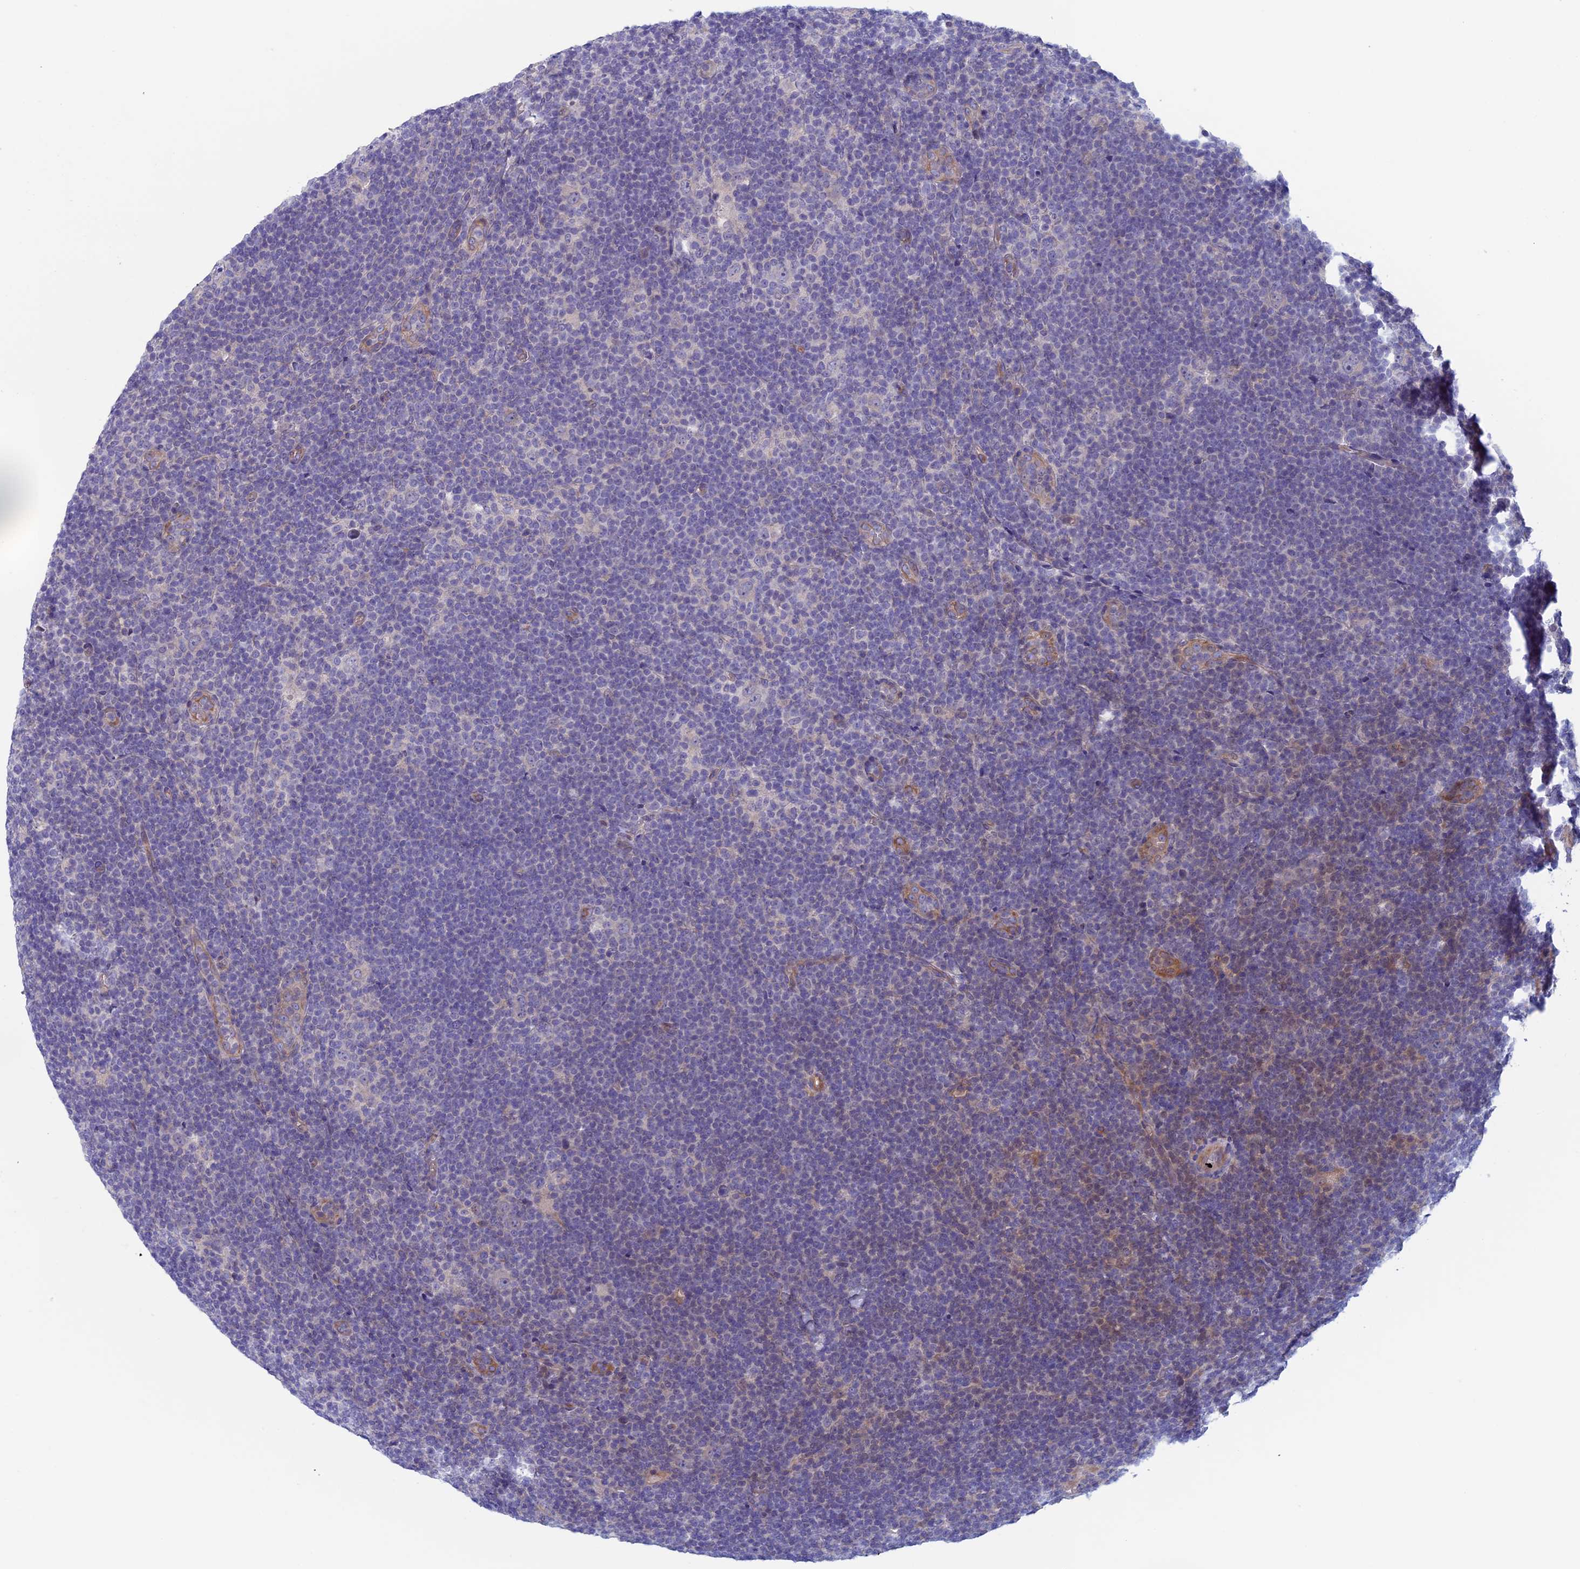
{"staining": {"intensity": "negative", "quantity": "none", "location": "none"}, "tissue": "lymphoma", "cell_type": "Tumor cells", "image_type": "cancer", "snomed": [{"axis": "morphology", "description": "Hodgkin's disease, NOS"}, {"axis": "topography", "description": "Lymph node"}], "caption": "A photomicrograph of human lymphoma is negative for staining in tumor cells.", "gene": "CNOT6L", "patient": {"sex": "female", "age": 57}}